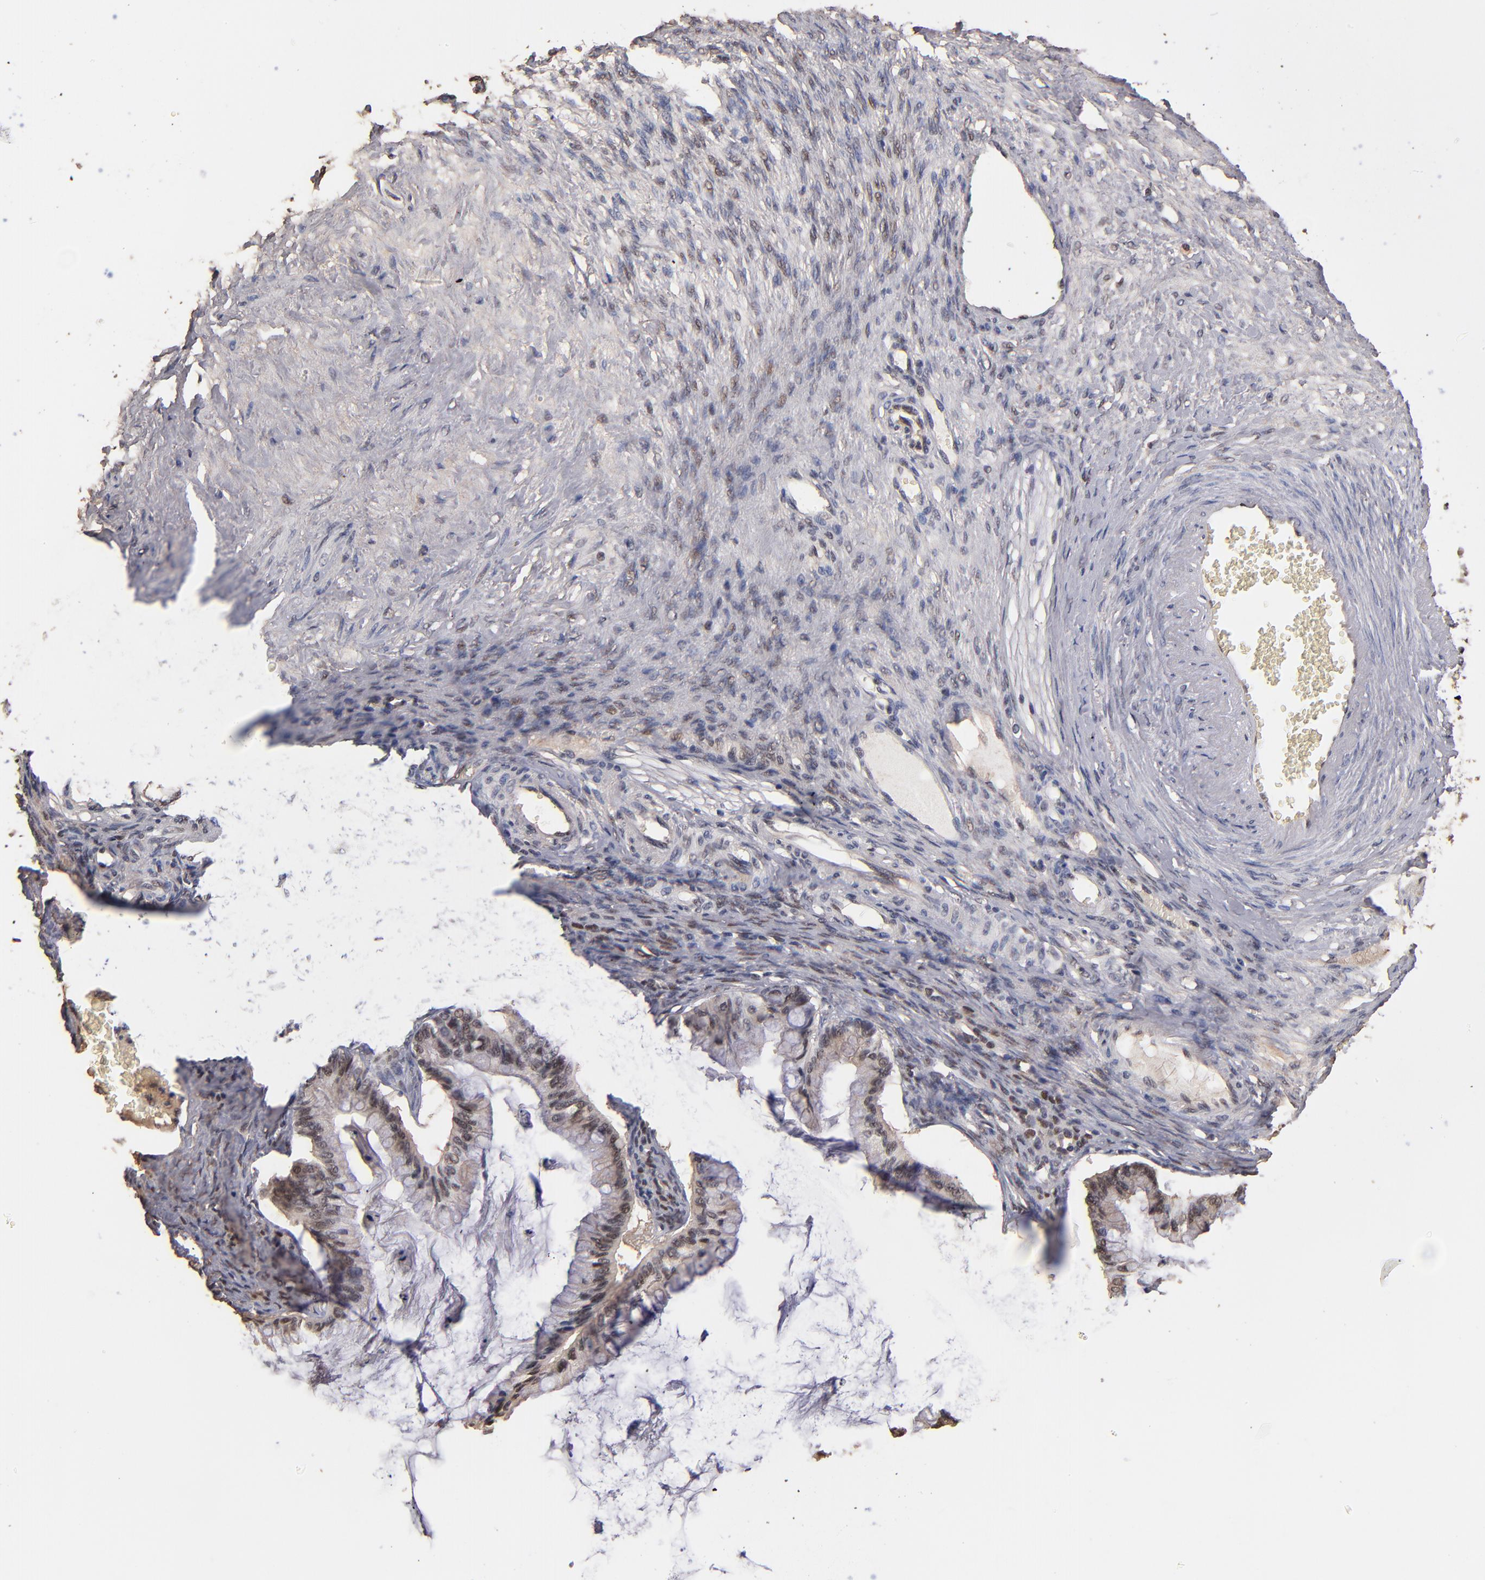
{"staining": {"intensity": "weak", "quantity": "25%-75%", "location": "nuclear"}, "tissue": "ovarian cancer", "cell_type": "Tumor cells", "image_type": "cancer", "snomed": [{"axis": "morphology", "description": "Cystadenocarcinoma, mucinous, NOS"}, {"axis": "topography", "description": "Ovary"}], "caption": "Mucinous cystadenocarcinoma (ovarian) stained with a protein marker exhibits weak staining in tumor cells.", "gene": "EAPP", "patient": {"sex": "female", "age": 57}}